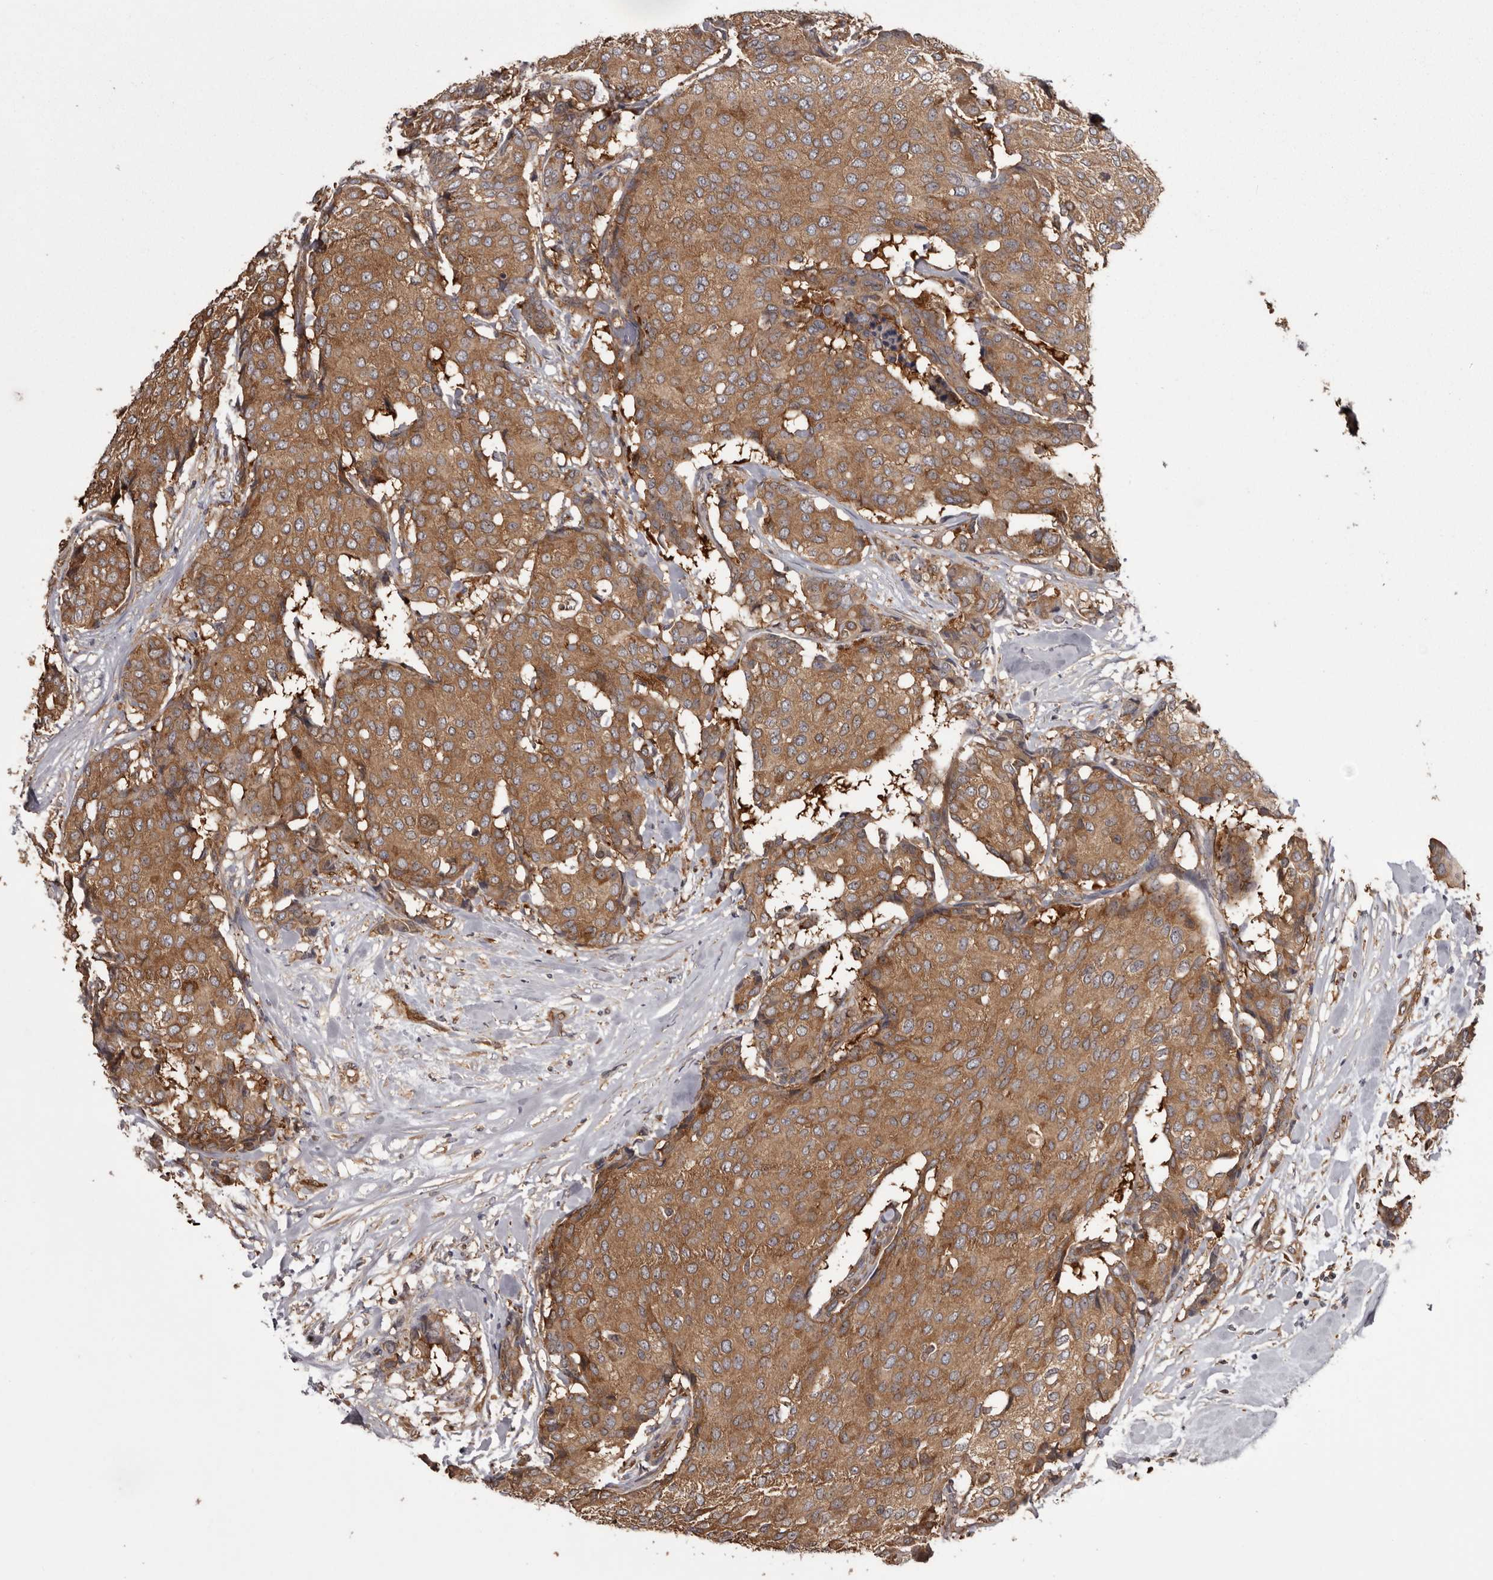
{"staining": {"intensity": "moderate", "quantity": ">75%", "location": "cytoplasmic/membranous"}, "tissue": "breast cancer", "cell_type": "Tumor cells", "image_type": "cancer", "snomed": [{"axis": "morphology", "description": "Duct carcinoma"}, {"axis": "topography", "description": "Breast"}], "caption": "The histopathology image exhibits a brown stain indicating the presence of a protein in the cytoplasmic/membranous of tumor cells in breast intraductal carcinoma.", "gene": "DARS1", "patient": {"sex": "female", "age": 75}}